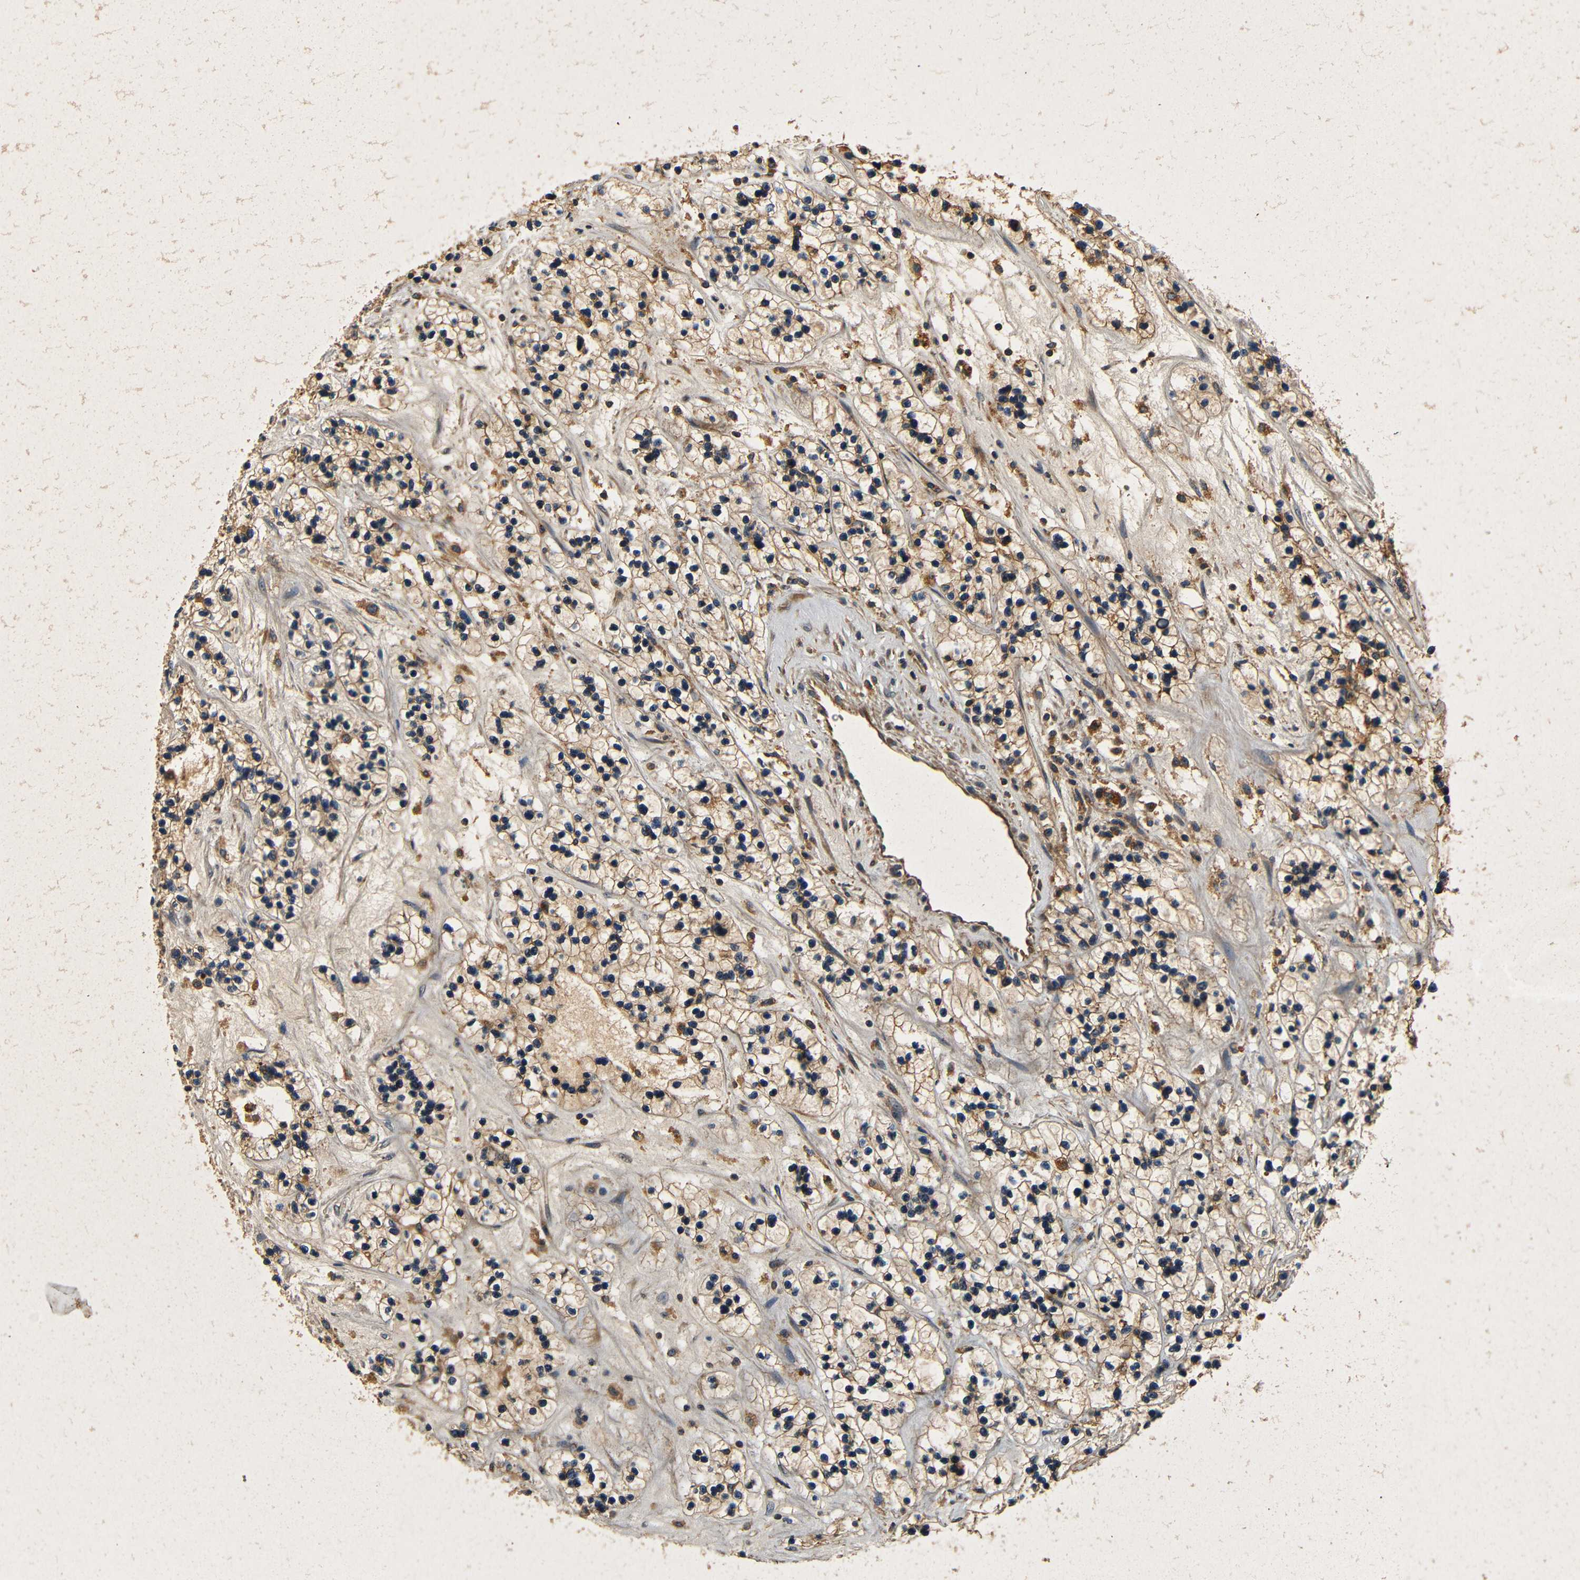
{"staining": {"intensity": "moderate", "quantity": ">75%", "location": "cytoplasmic/membranous"}, "tissue": "renal cancer", "cell_type": "Tumor cells", "image_type": "cancer", "snomed": [{"axis": "morphology", "description": "Adenocarcinoma, NOS"}, {"axis": "topography", "description": "Kidney"}], "caption": "Tumor cells demonstrate medium levels of moderate cytoplasmic/membranous positivity in about >75% of cells in human renal adenocarcinoma.", "gene": "MTX1", "patient": {"sex": "female", "age": 57}}